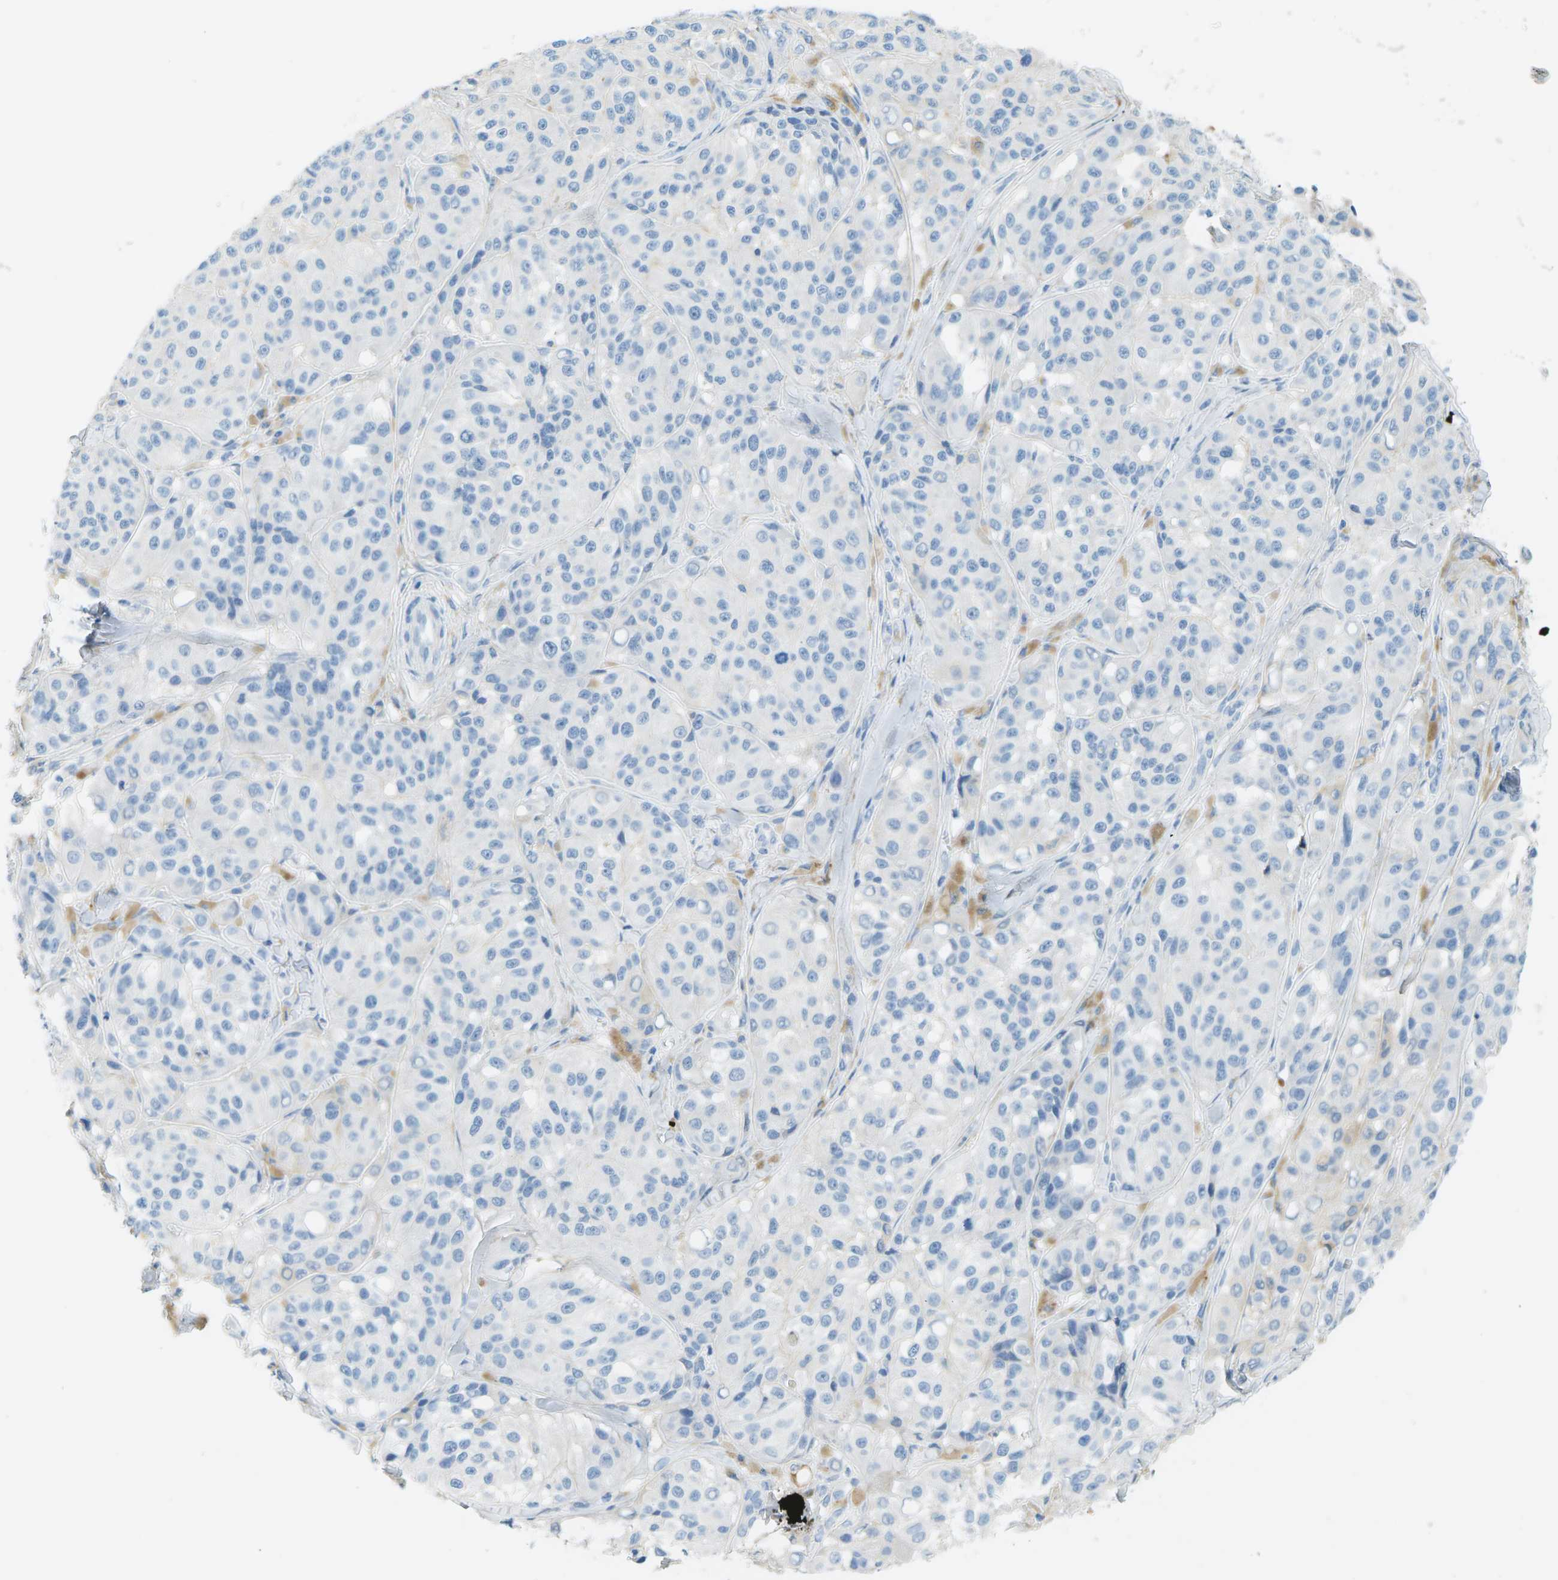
{"staining": {"intensity": "negative", "quantity": "none", "location": "none"}, "tissue": "melanoma", "cell_type": "Tumor cells", "image_type": "cancer", "snomed": [{"axis": "morphology", "description": "Malignant melanoma, NOS"}, {"axis": "topography", "description": "Skin"}], "caption": "This is an immunohistochemistry (IHC) histopathology image of human melanoma. There is no staining in tumor cells.", "gene": "CFI", "patient": {"sex": "male", "age": 84}}